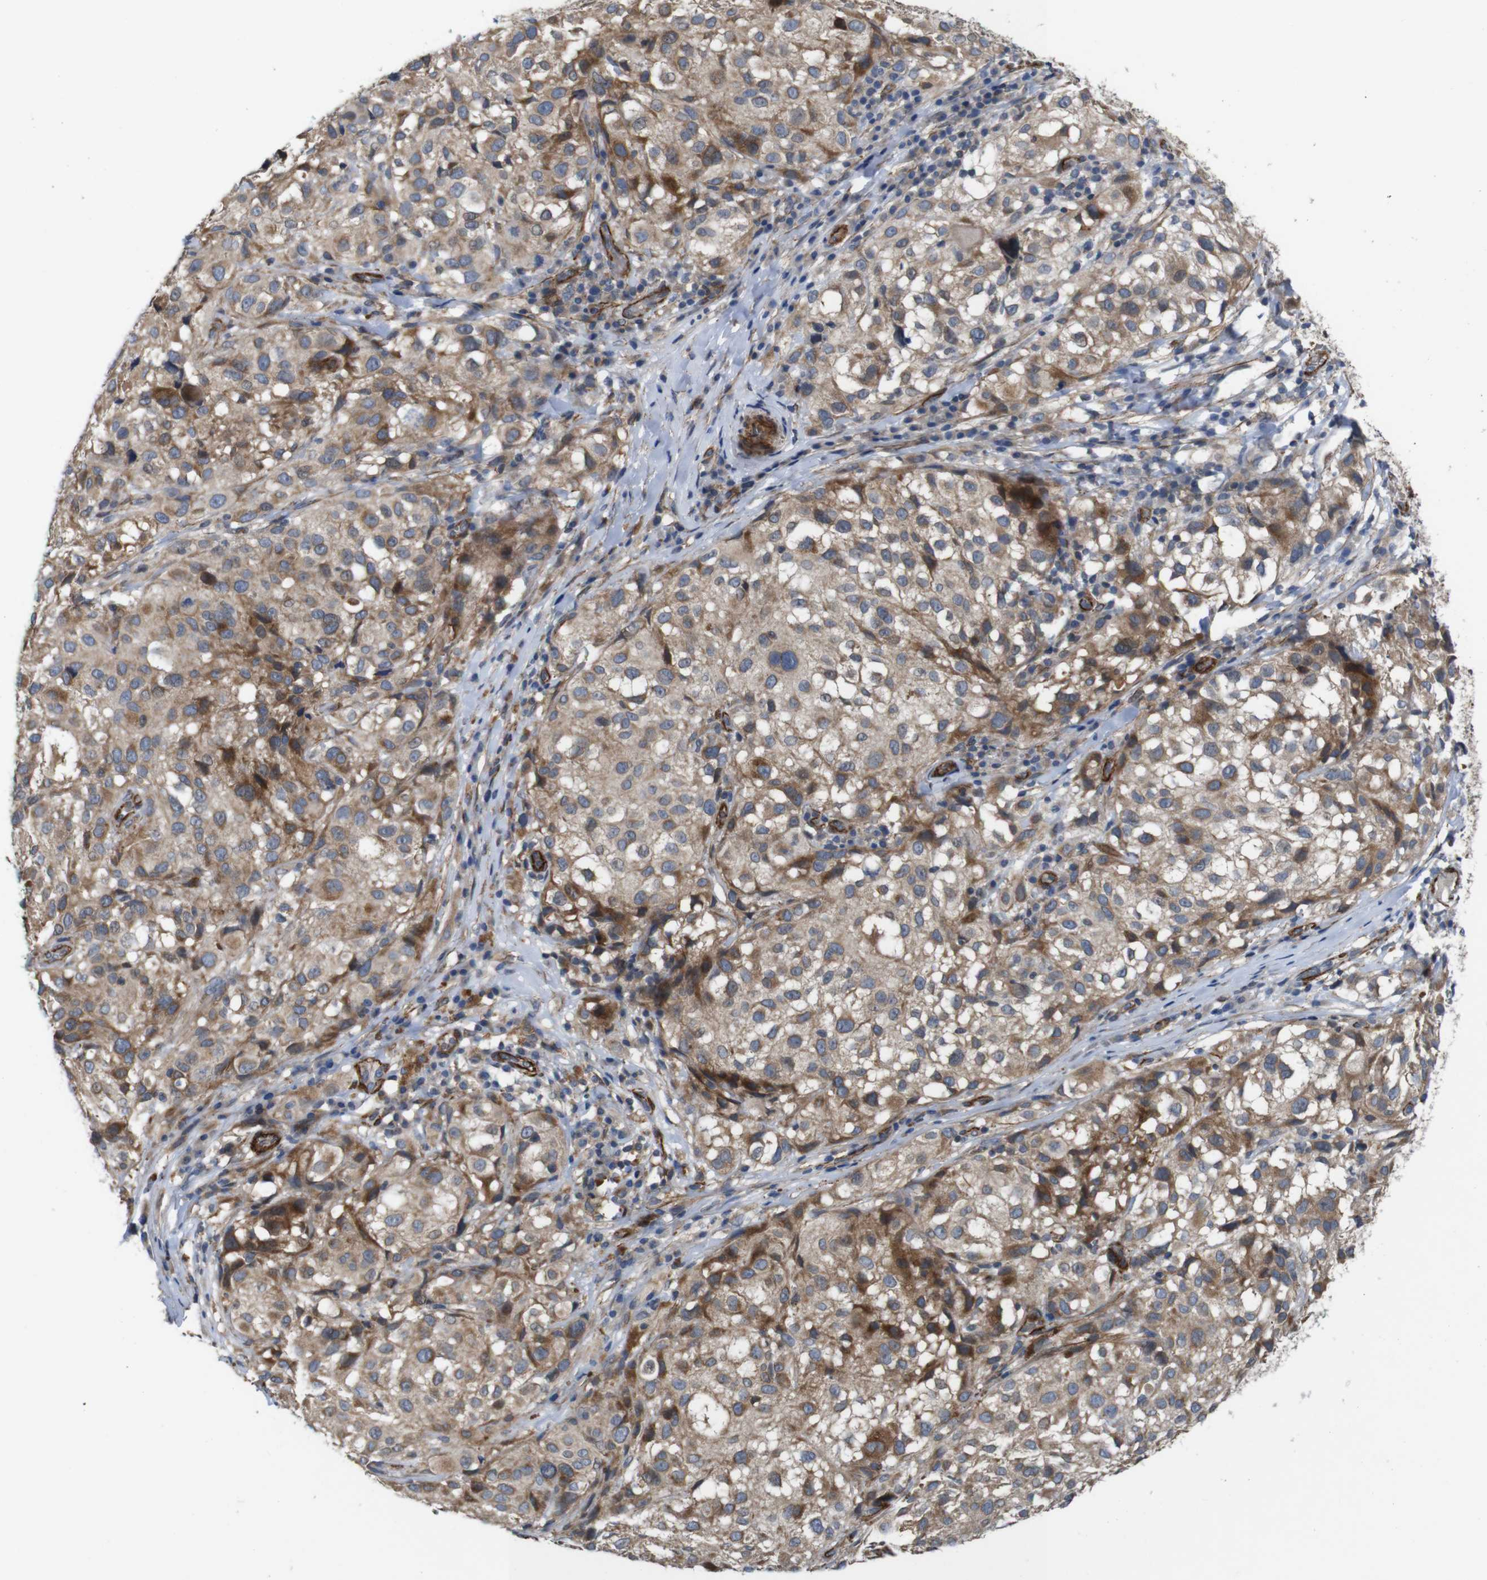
{"staining": {"intensity": "moderate", "quantity": ">75%", "location": "cytoplasmic/membranous"}, "tissue": "melanoma", "cell_type": "Tumor cells", "image_type": "cancer", "snomed": [{"axis": "morphology", "description": "Necrosis, NOS"}, {"axis": "morphology", "description": "Malignant melanoma, NOS"}, {"axis": "topography", "description": "Skin"}], "caption": "Protein expression by immunohistochemistry (IHC) exhibits moderate cytoplasmic/membranous staining in approximately >75% of tumor cells in melanoma. (Brightfield microscopy of DAB IHC at high magnification).", "gene": "GGT7", "patient": {"sex": "female", "age": 87}}